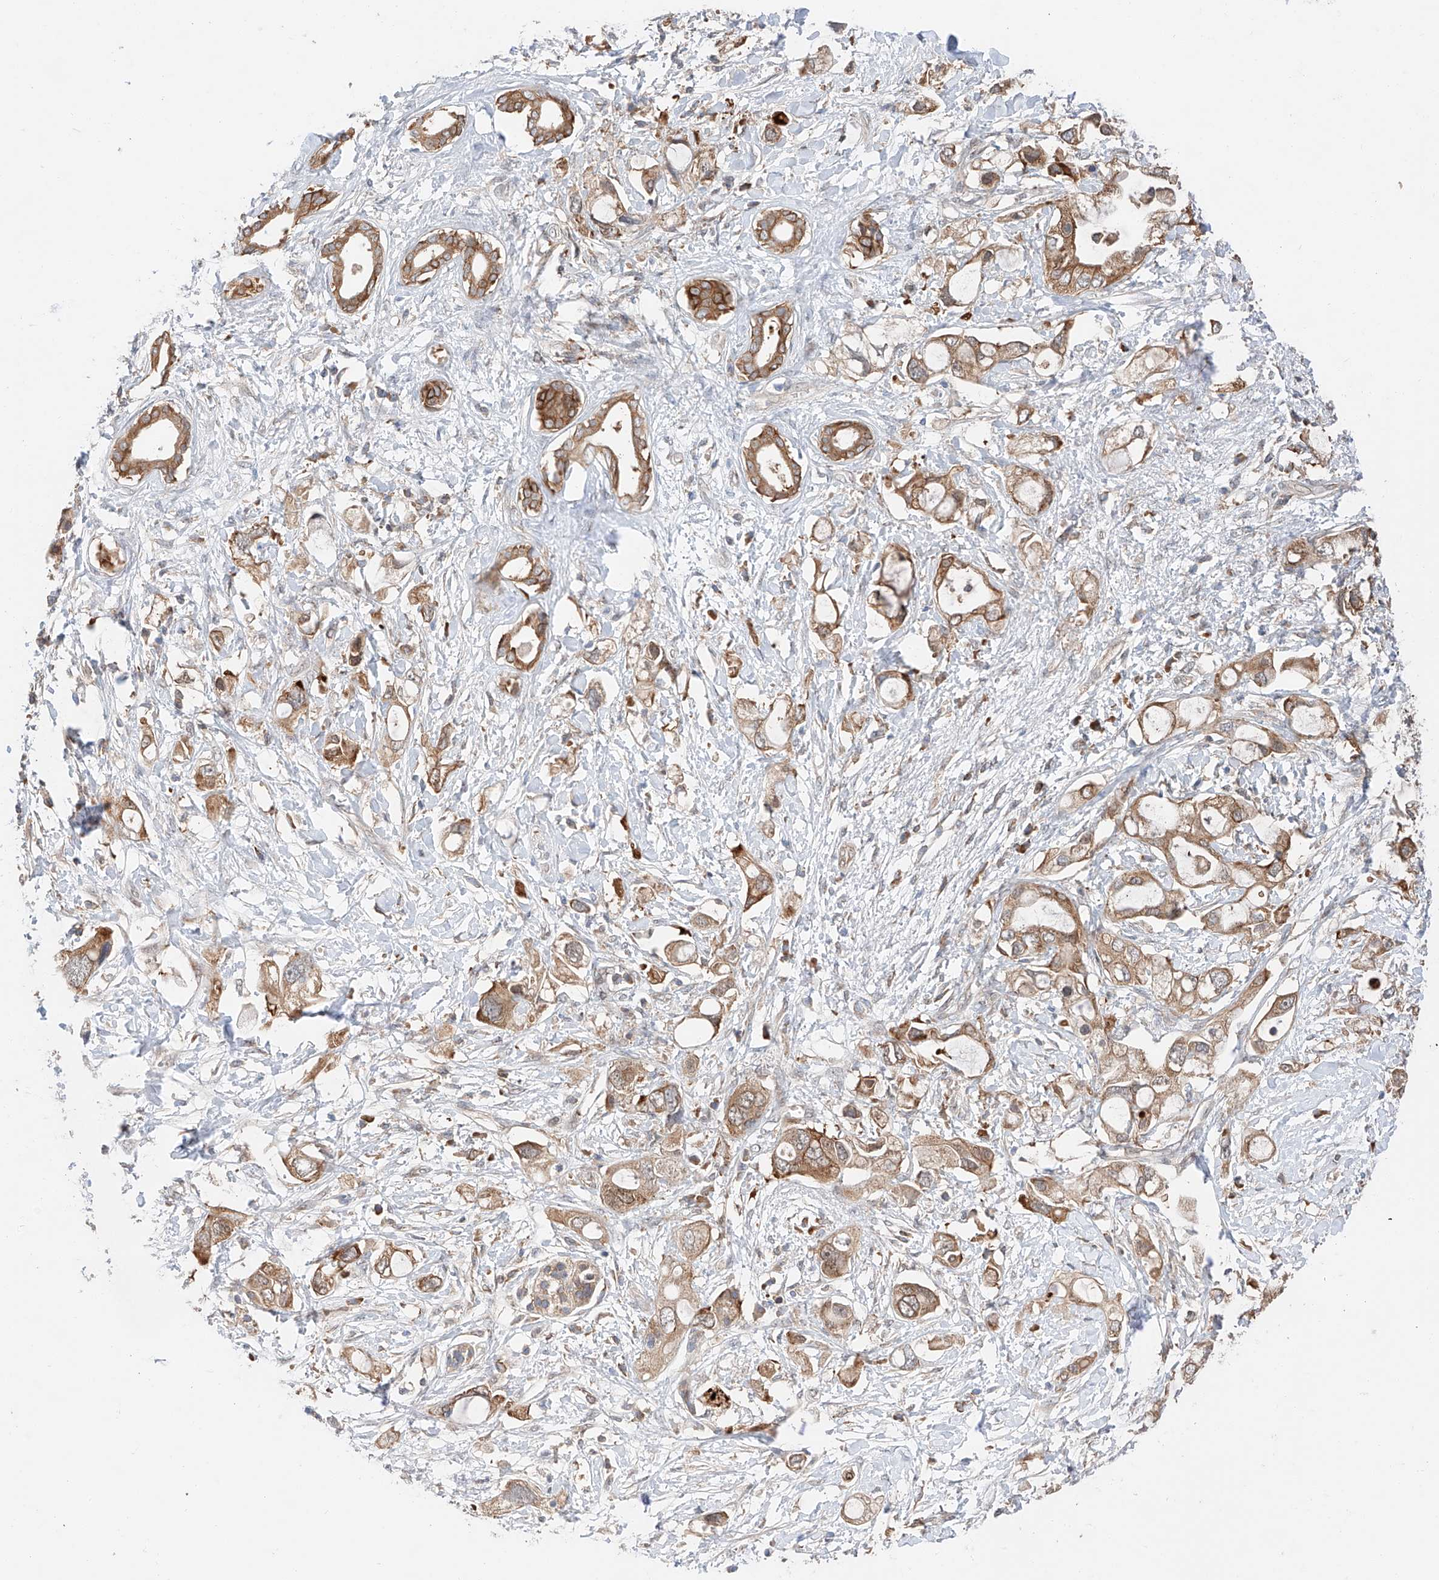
{"staining": {"intensity": "moderate", "quantity": ">75%", "location": "cytoplasmic/membranous"}, "tissue": "pancreatic cancer", "cell_type": "Tumor cells", "image_type": "cancer", "snomed": [{"axis": "morphology", "description": "Adenocarcinoma, NOS"}, {"axis": "topography", "description": "Pancreas"}], "caption": "The immunohistochemical stain labels moderate cytoplasmic/membranous expression in tumor cells of pancreatic cancer tissue.", "gene": "RUSC1", "patient": {"sex": "female", "age": 56}}